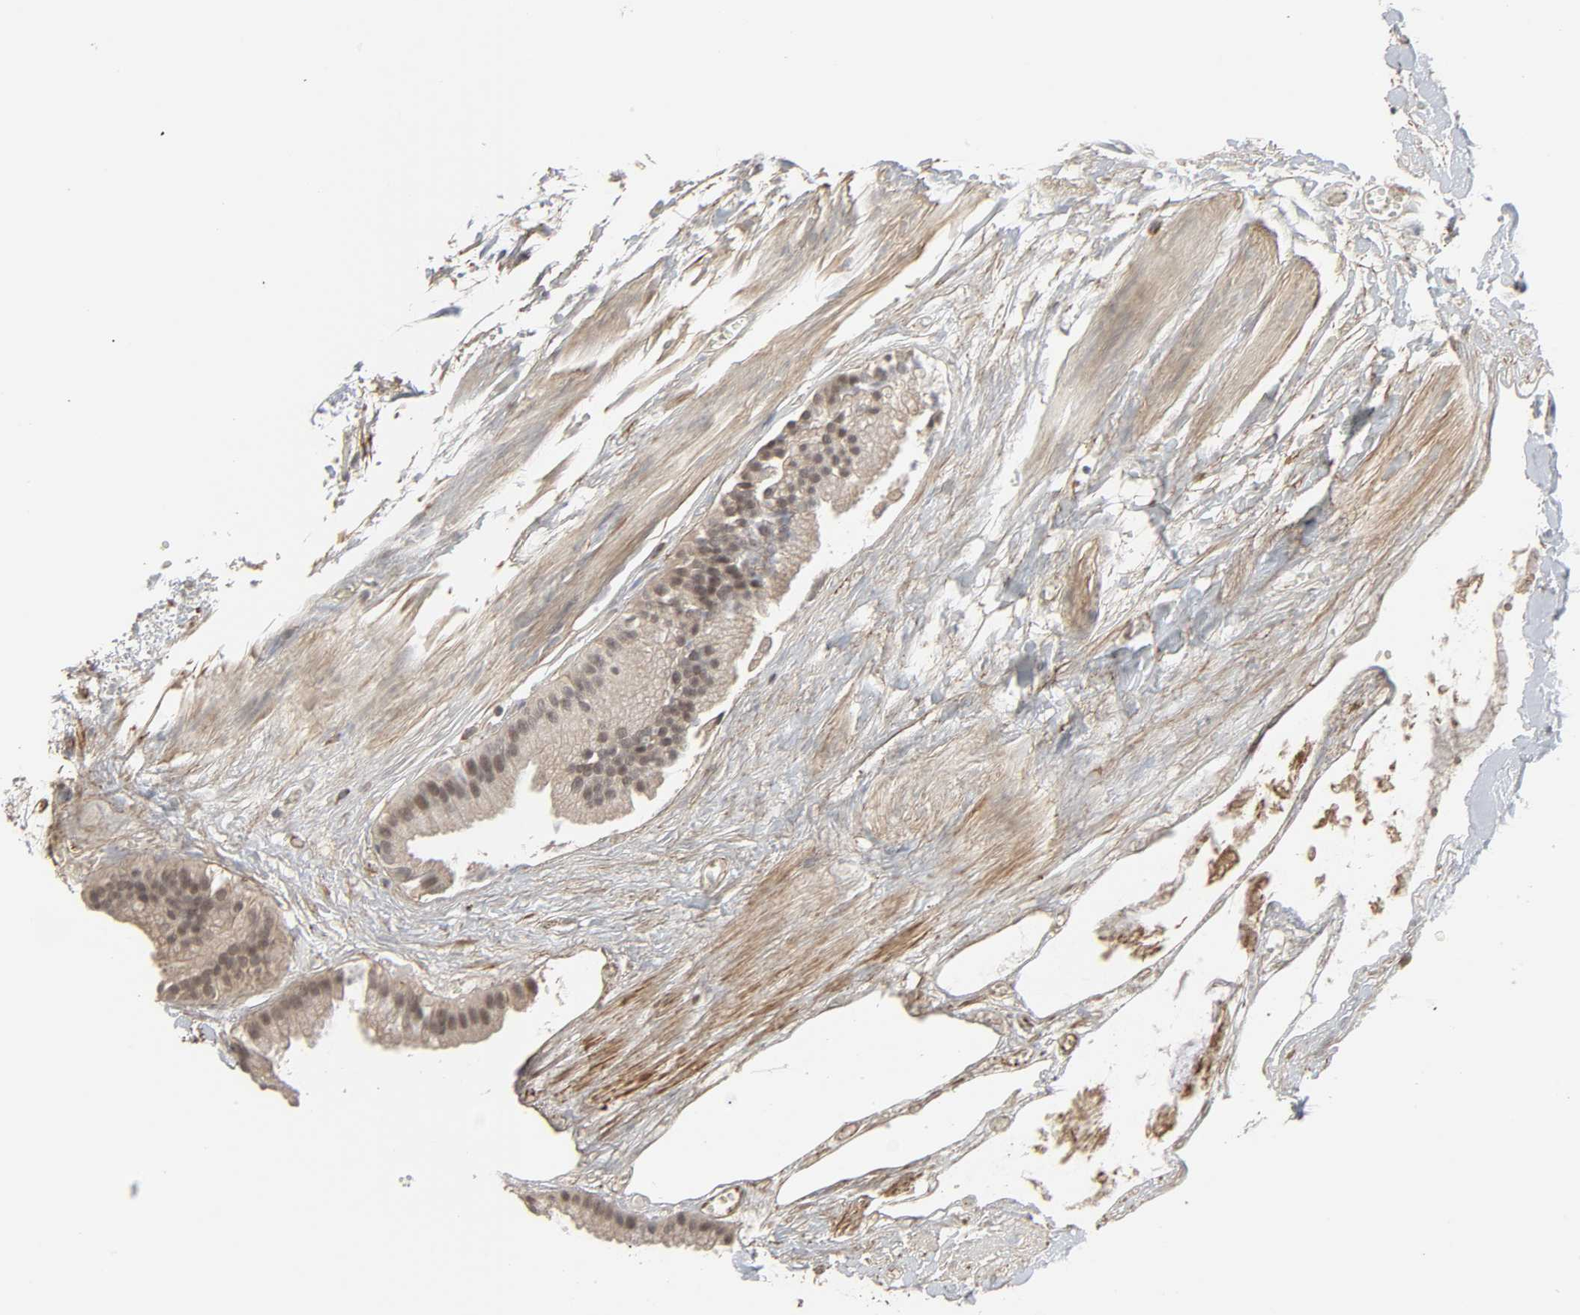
{"staining": {"intensity": "weak", "quantity": "<25%", "location": "cytoplasmic/membranous"}, "tissue": "gallbladder", "cell_type": "Glandular cells", "image_type": "normal", "snomed": [{"axis": "morphology", "description": "Normal tissue, NOS"}, {"axis": "topography", "description": "Gallbladder"}], "caption": "DAB immunohistochemical staining of unremarkable human gallbladder exhibits no significant expression in glandular cells. Nuclei are stained in blue.", "gene": "ZNF222", "patient": {"sex": "female", "age": 63}}